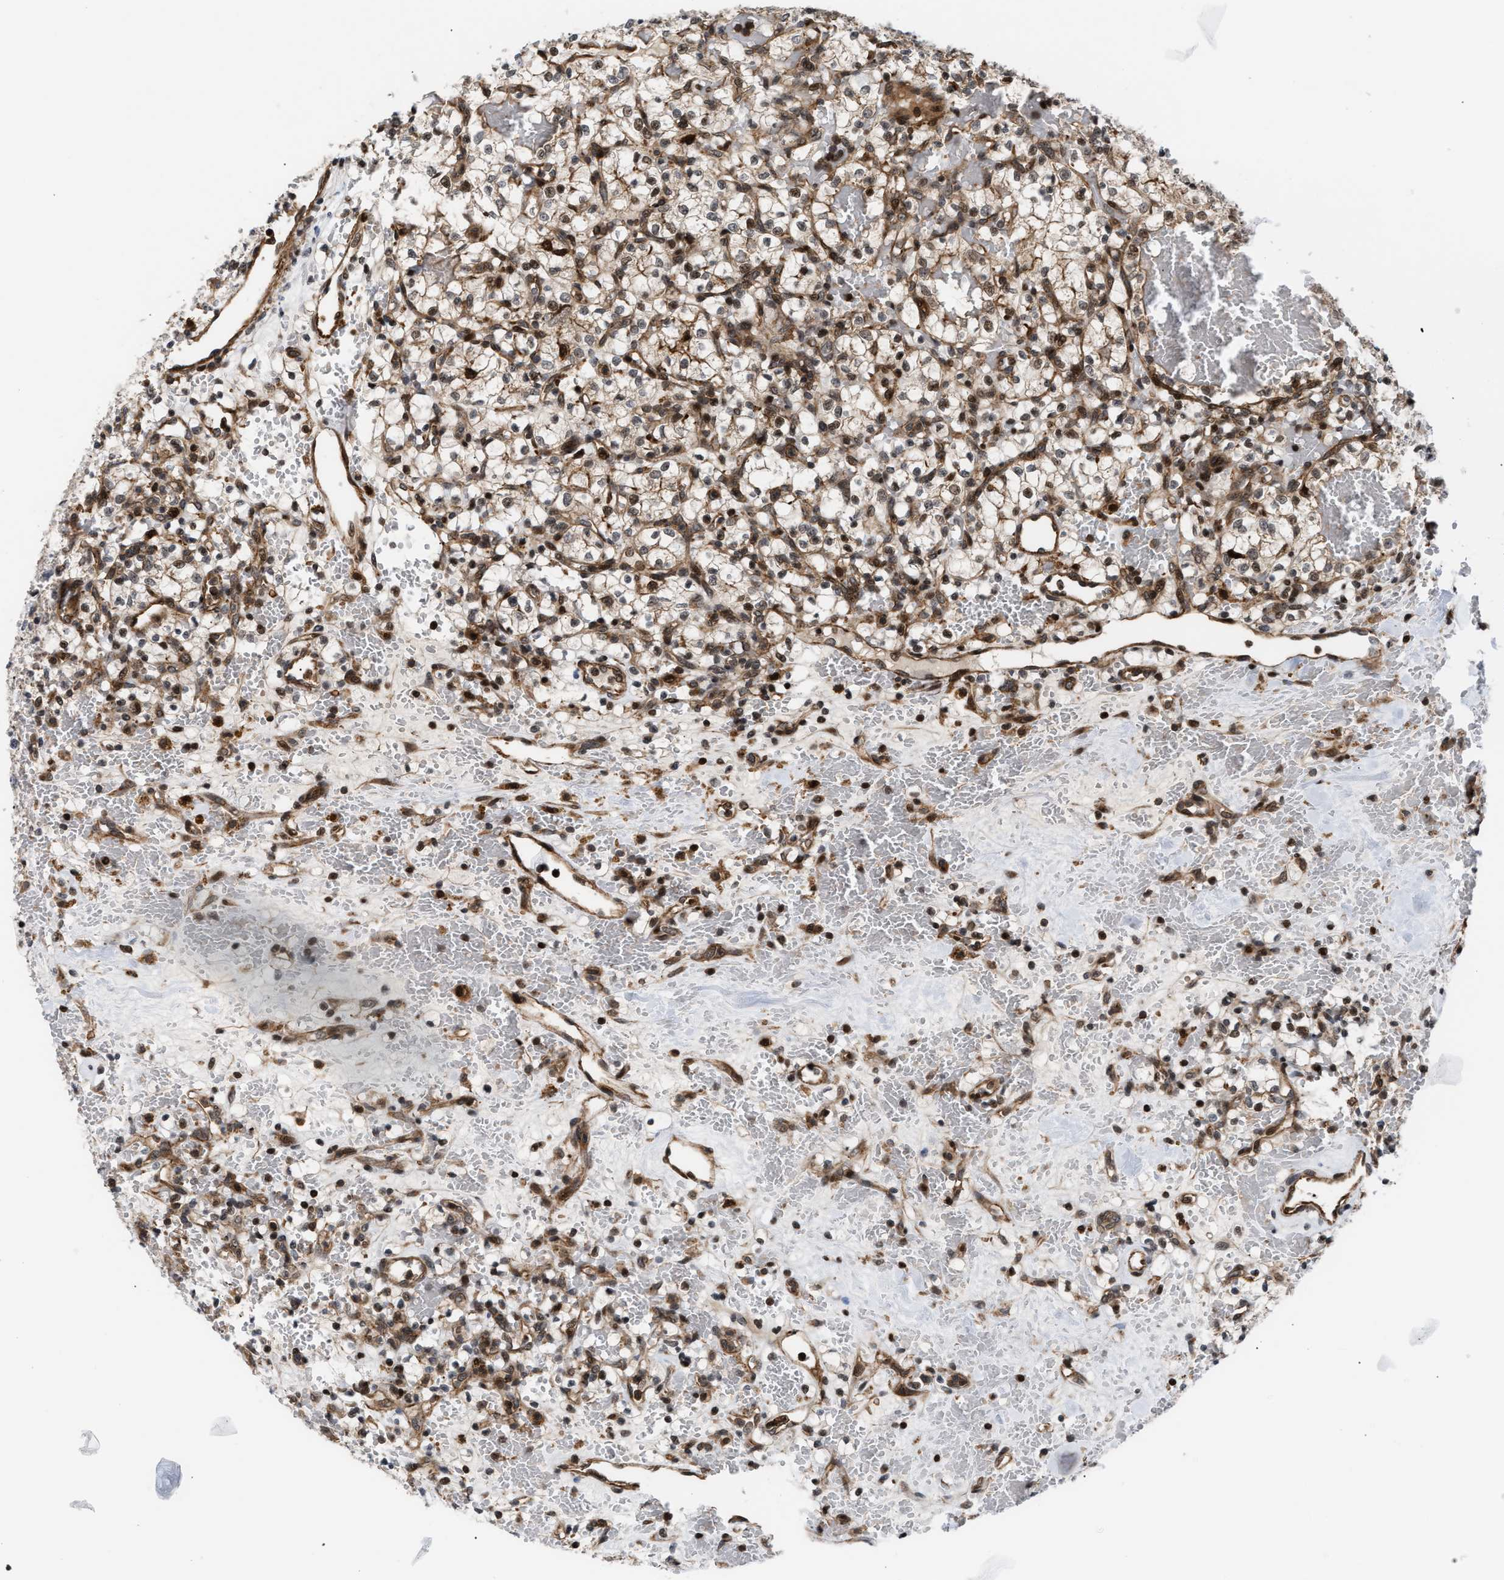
{"staining": {"intensity": "moderate", "quantity": "<25%", "location": "nuclear"}, "tissue": "renal cancer", "cell_type": "Tumor cells", "image_type": "cancer", "snomed": [{"axis": "morphology", "description": "Adenocarcinoma, NOS"}, {"axis": "topography", "description": "Kidney"}], "caption": "Renal cancer (adenocarcinoma) tissue exhibits moderate nuclear expression in approximately <25% of tumor cells", "gene": "STAU2", "patient": {"sex": "female", "age": 60}}